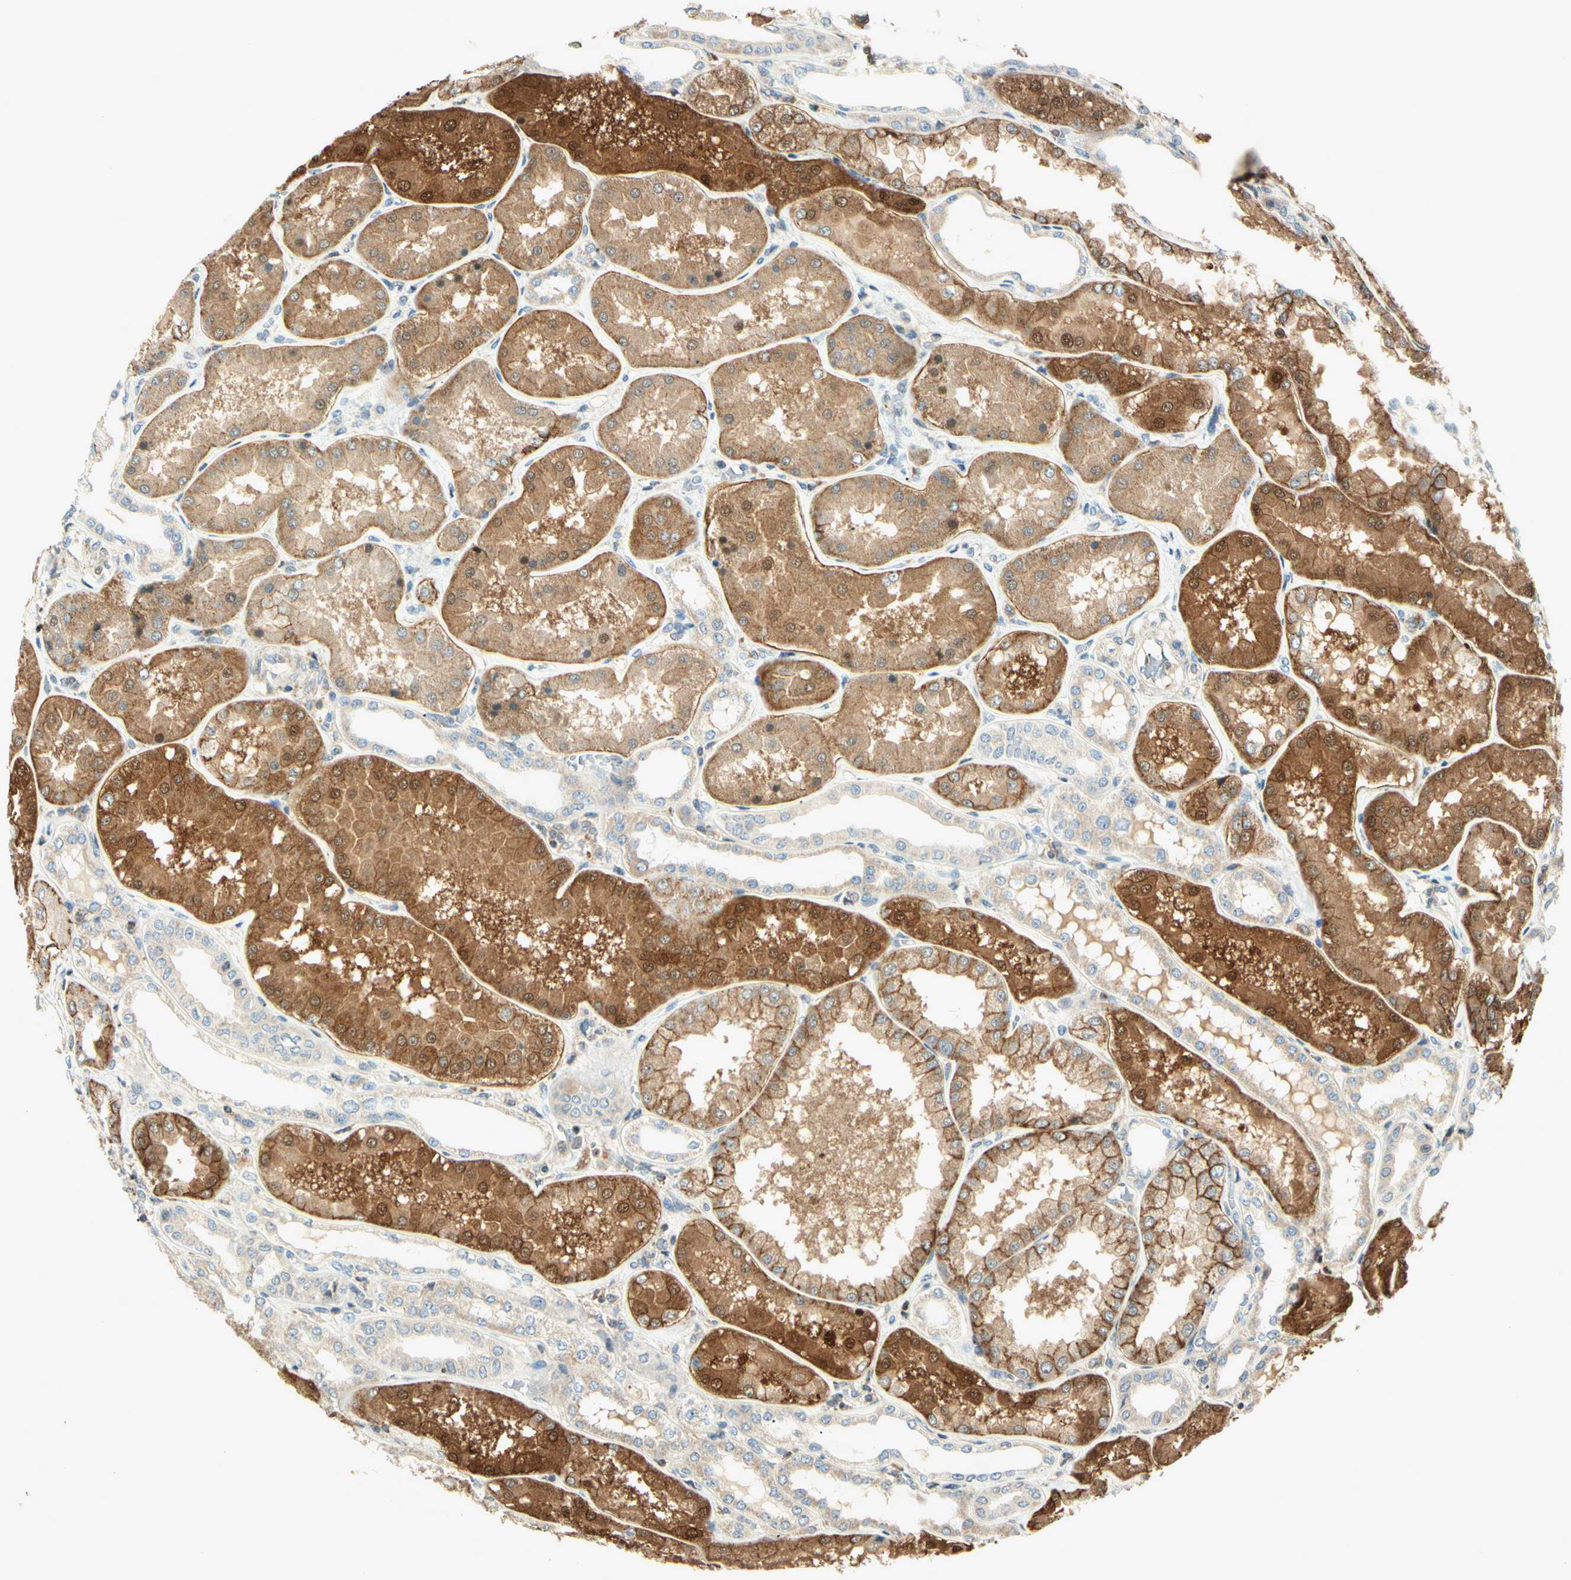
{"staining": {"intensity": "moderate", "quantity": "<25%", "location": "cytoplasmic/membranous"}, "tissue": "kidney", "cell_type": "Cells in glomeruli", "image_type": "normal", "snomed": [{"axis": "morphology", "description": "Normal tissue, NOS"}, {"axis": "topography", "description": "Kidney"}], "caption": "Kidney stained with IHC demonstrates moderate cytoplasmic/membranous expression in approximately <25% of cells in glomeruli. (DAB (3,3'-diaminobenzidine) = brown stain, brightfield microscopy at high magnification).", "gene": "CDH6", "patient": {"sex": "female", "age": 56}}